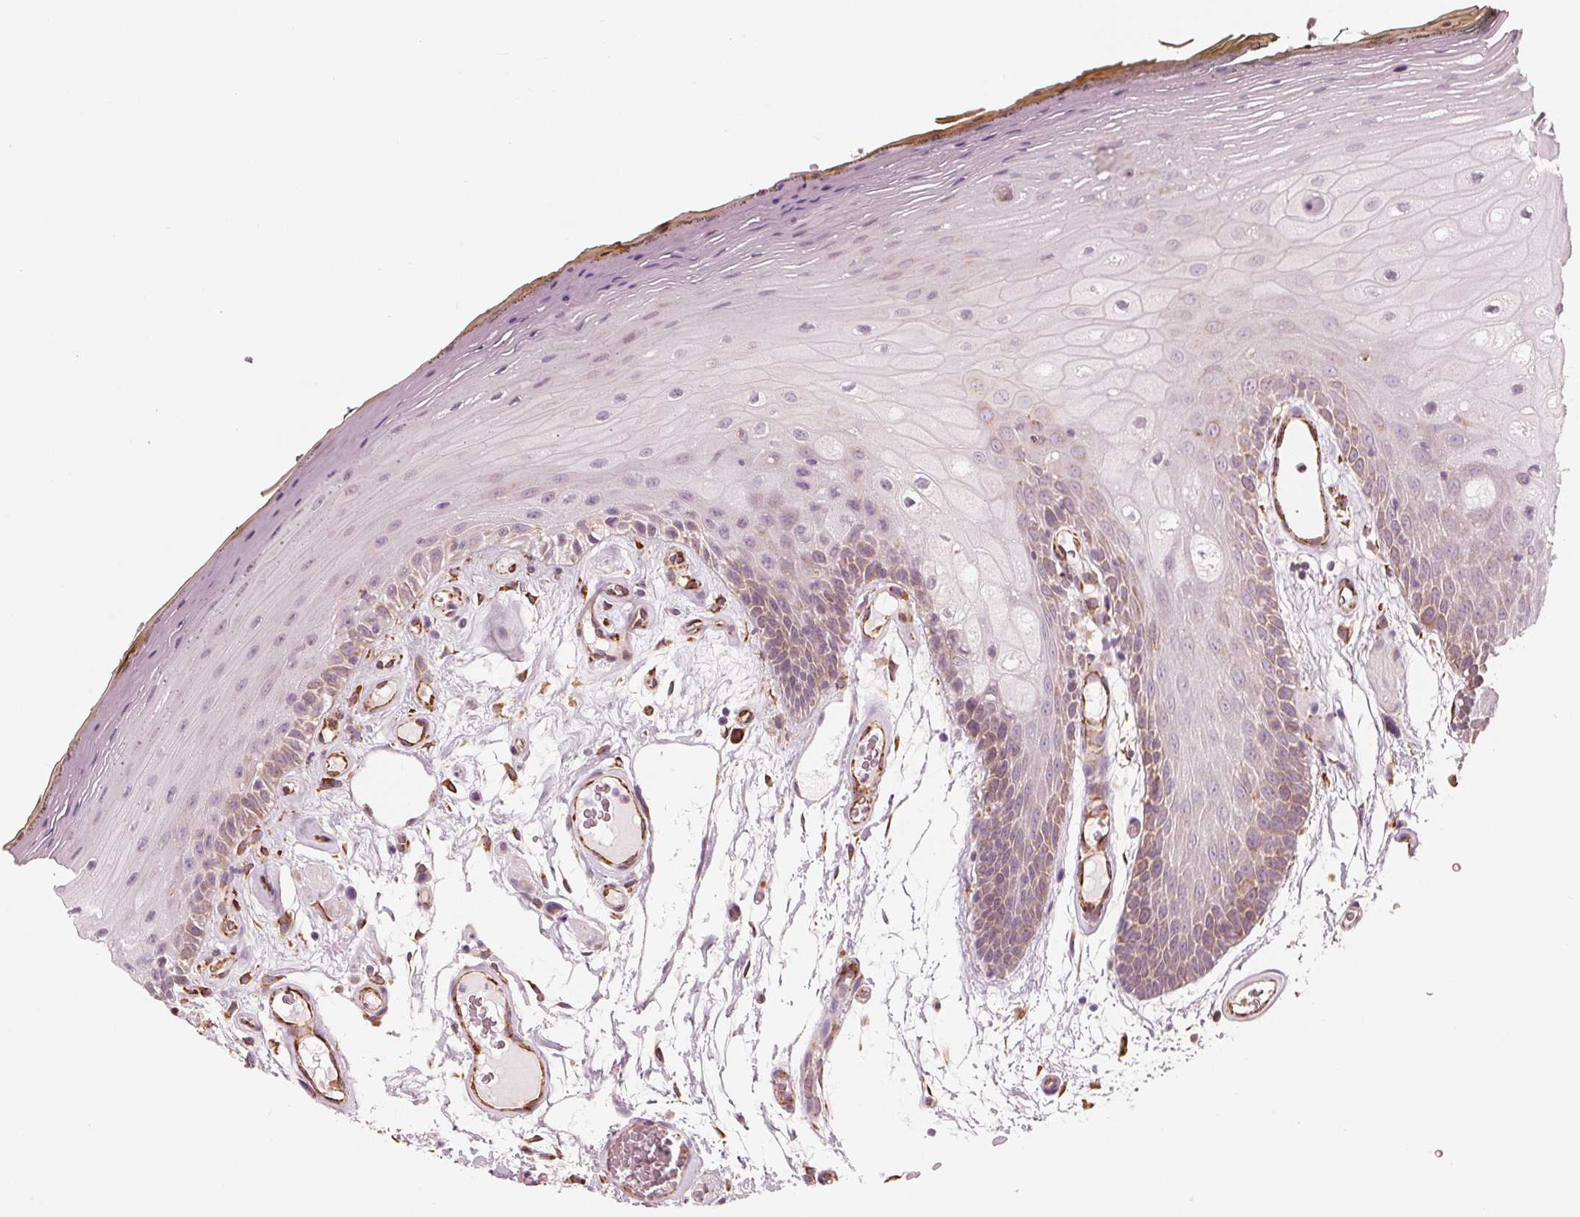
{"staining": {"intensity": "weak", "quantity": "<25%", "location": "cytoplasmic/membranous"}, "tissue": "oral mucosa", "cell_type": "Squamous epithelial cells", "image_type": "normal", "snomed": [{"axis": "morphology", "description": "Normal tissue, NOS"}, {"axis": "morphology", "description": "Squamous cell carcinoma, NOS"}, {"axis": "topography", "description": "Oral tissue"}, {"axis": "topography", "description": "Head-Neck"}], "caption": "Immunohistochemistry photomicrograph of benign oral mucosa stained for a protein (brown), which reveals no staining in squamous epithelial cells. (DAB (3,3'-diaminobenzidine) immunohistochemistry (IHC) with hematoxylin counter stain).", "gene": "IKBIP", "patient": {"sex": "male", "age": 52}}